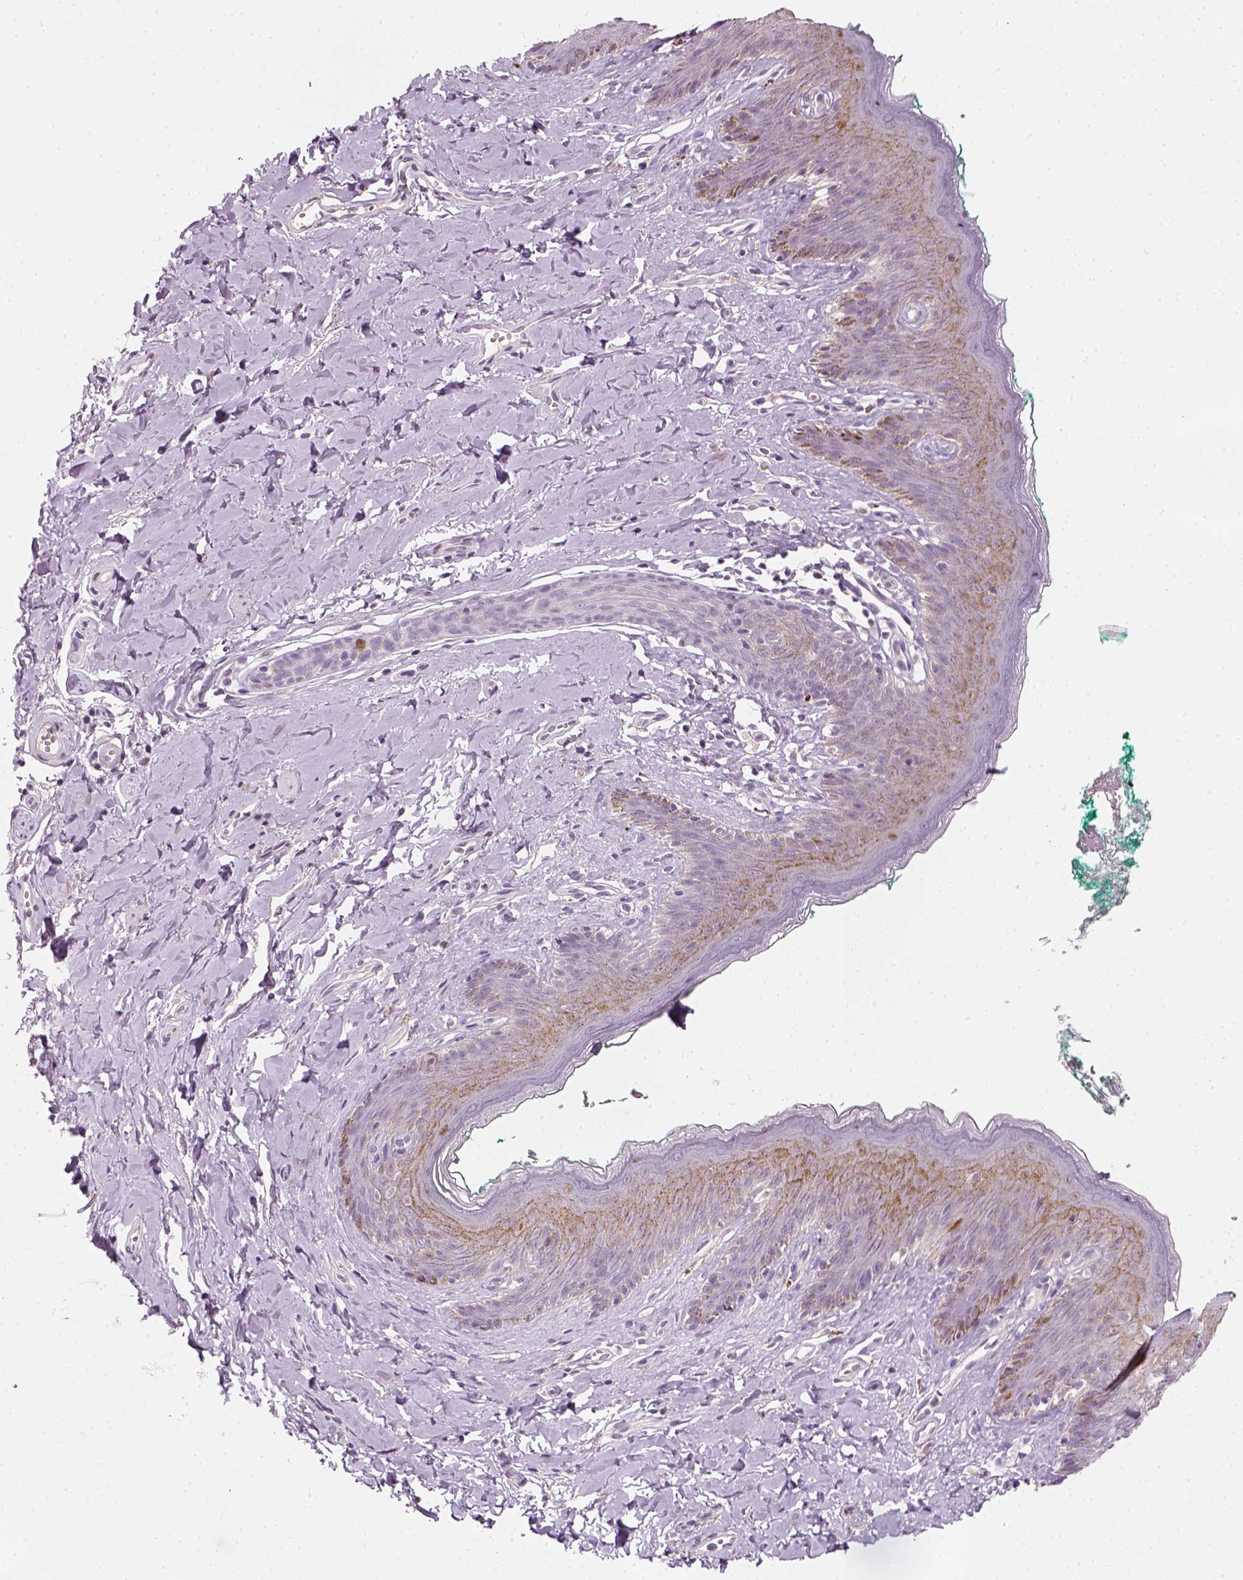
{"staining": {"intensity": "negative", "quantity": "none", "location": "none"}, "tissue": "skin", "cell_type": "Epidermal cells", "image_type": "normal", "snomed": [{"axis": "morphology", "description": "Normal tissue, NOS"}, {"axis": "topography", "description": "Vulva"}], "caption": "Immunohistochemical staining of benign skin exhibits no significant staining in epidermal cells. Nuclei are stained in blue.", "gene": "TP53", "patient": {"sex": "female", "age": 66}}